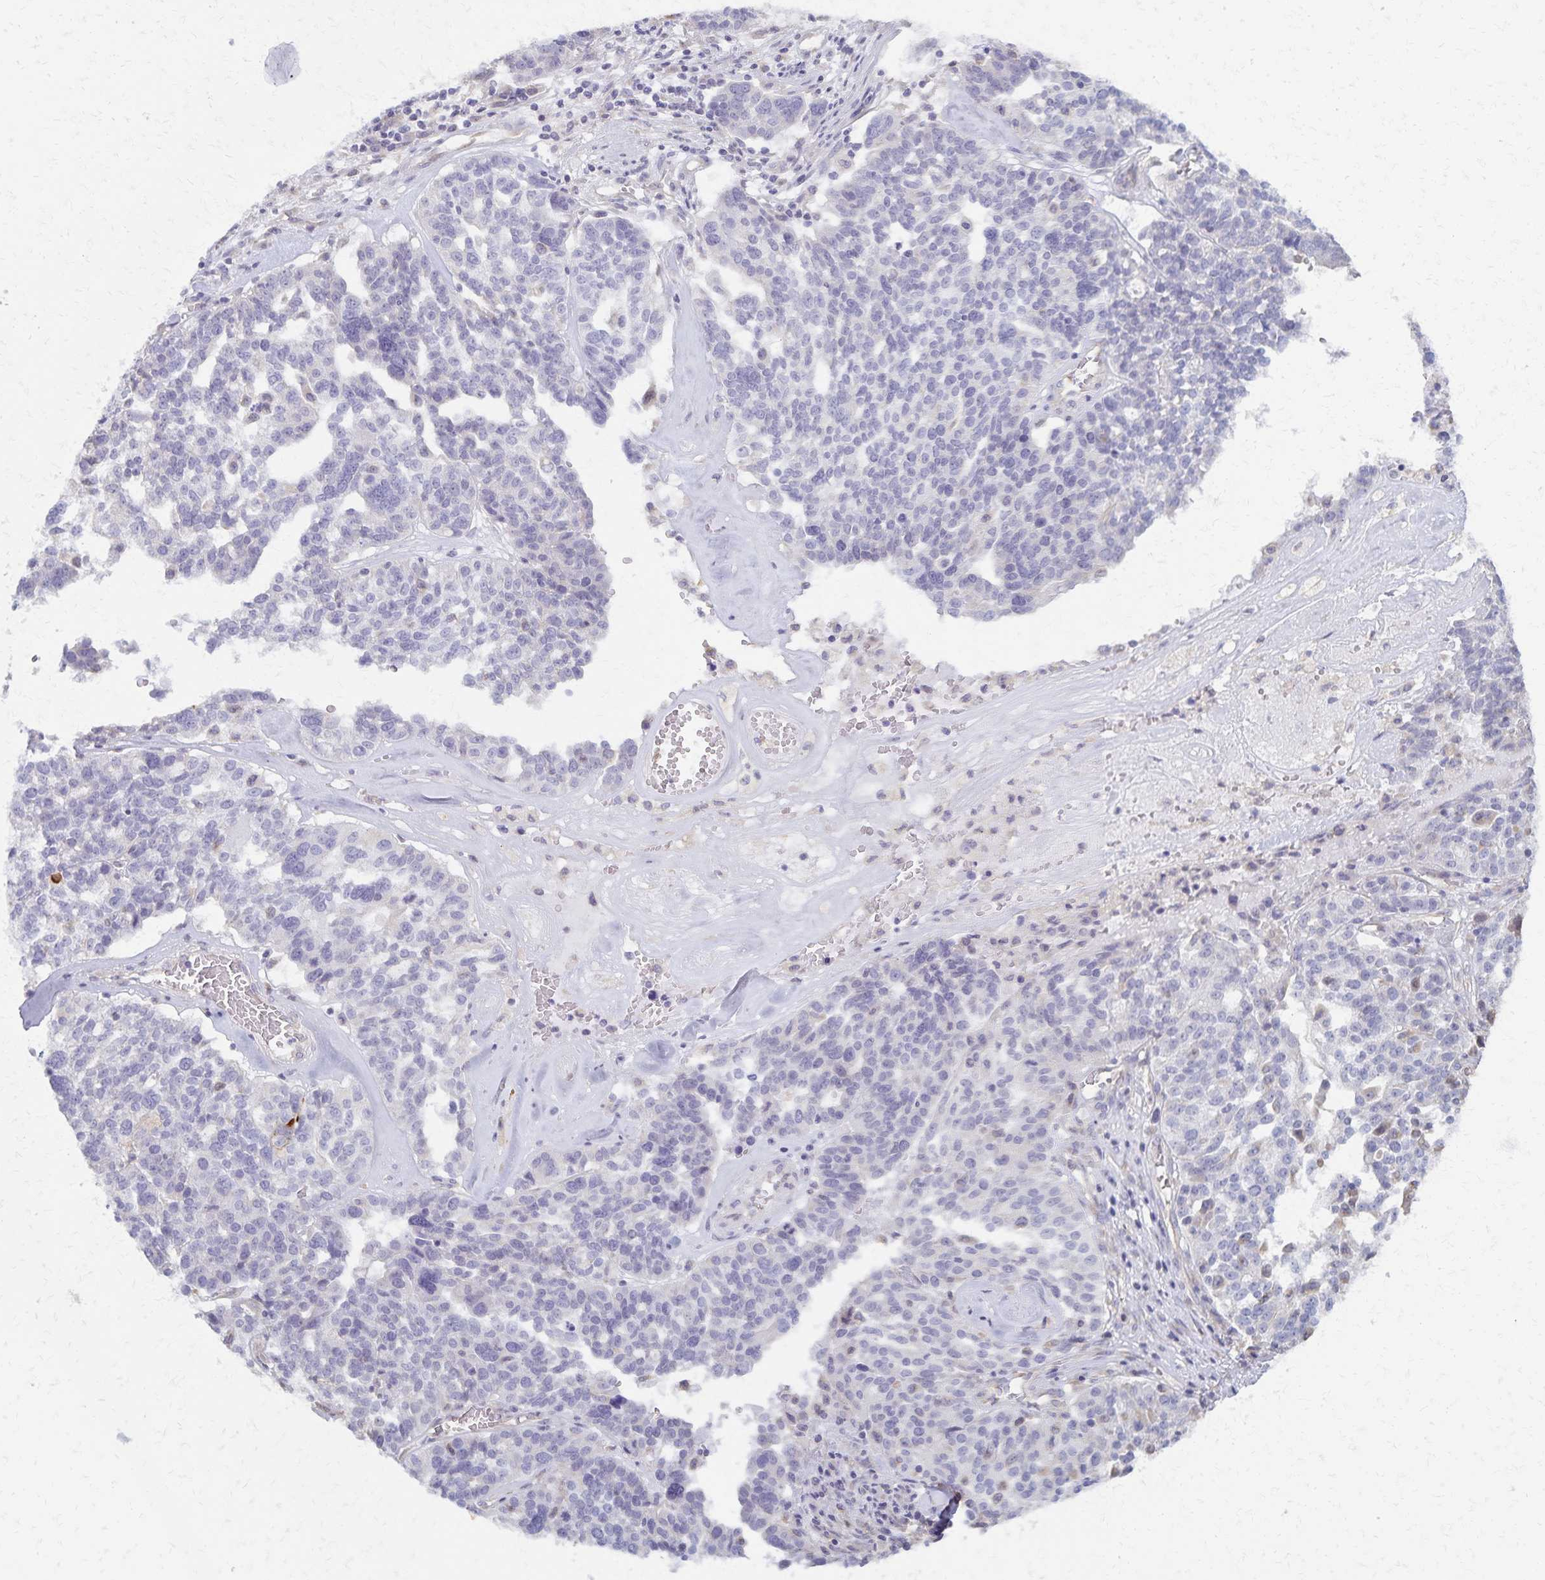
{"staining": {"intensity": "negative", "quantity": "none", "location": "none"}, "tissue": "ovarian cancer", "cell_type": "Tumor cells", "image_type": "cancer", "snomed": [{"axis": "morphology", "description": "Cystadenocarcinoma, serous, NOS"}, {"axis": "topography", "description": "Ovary"}], "caption": "The photomicrograph demonstrates no staining of tumor cells in ovarian cancer.", "gene": "KISS1", "patient": {"sex": "female", "age": 59}}